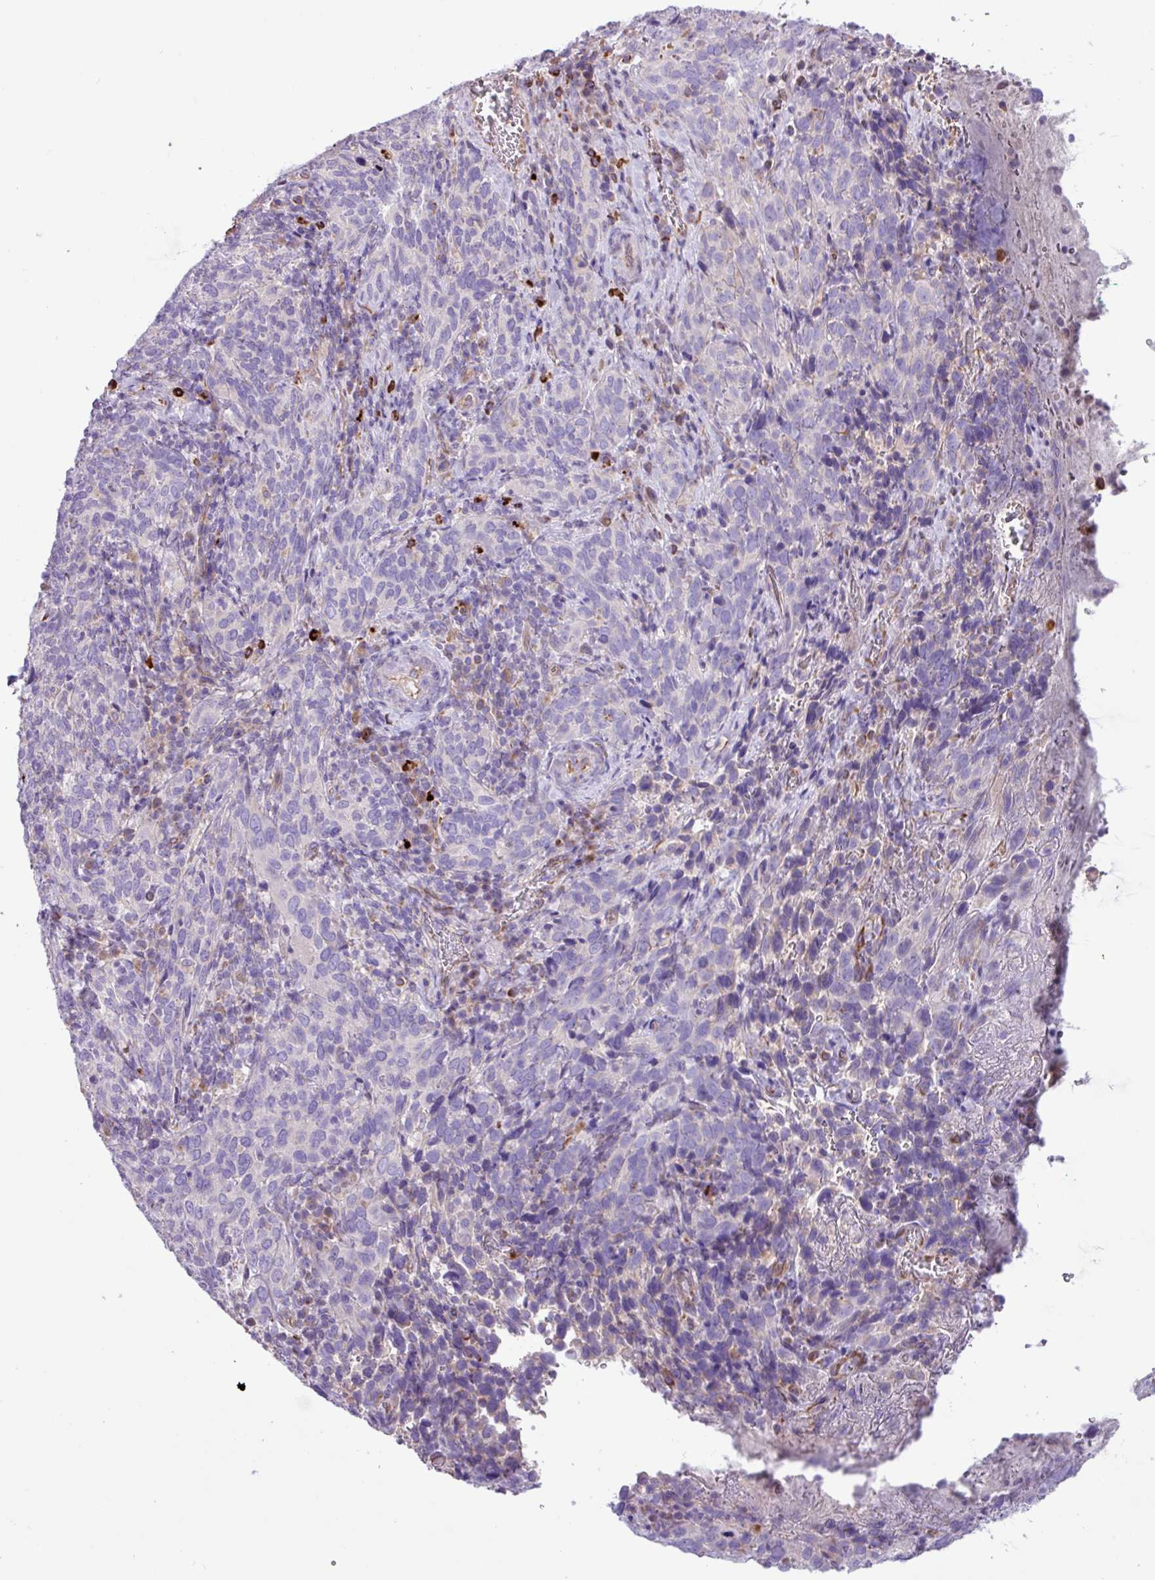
{"staining": {"intensity": "negative", "quantity": "none", "location": "none"}, "tissue": "cervical cancer", "cell_type": "Tumor cells", "image_type": "cancer", "snomed": [{"axis": "morphology", "description": "Squamous cell carcinoma, NOS"}, {"axis": "topography", "description": "Cervix"}], "caption": "Image shows no protein positivity in tumor cells of cervical squamous cell carcinoma tissue.", "gene": "MRM2", "patient": {"sex": "female", "age": 51}}